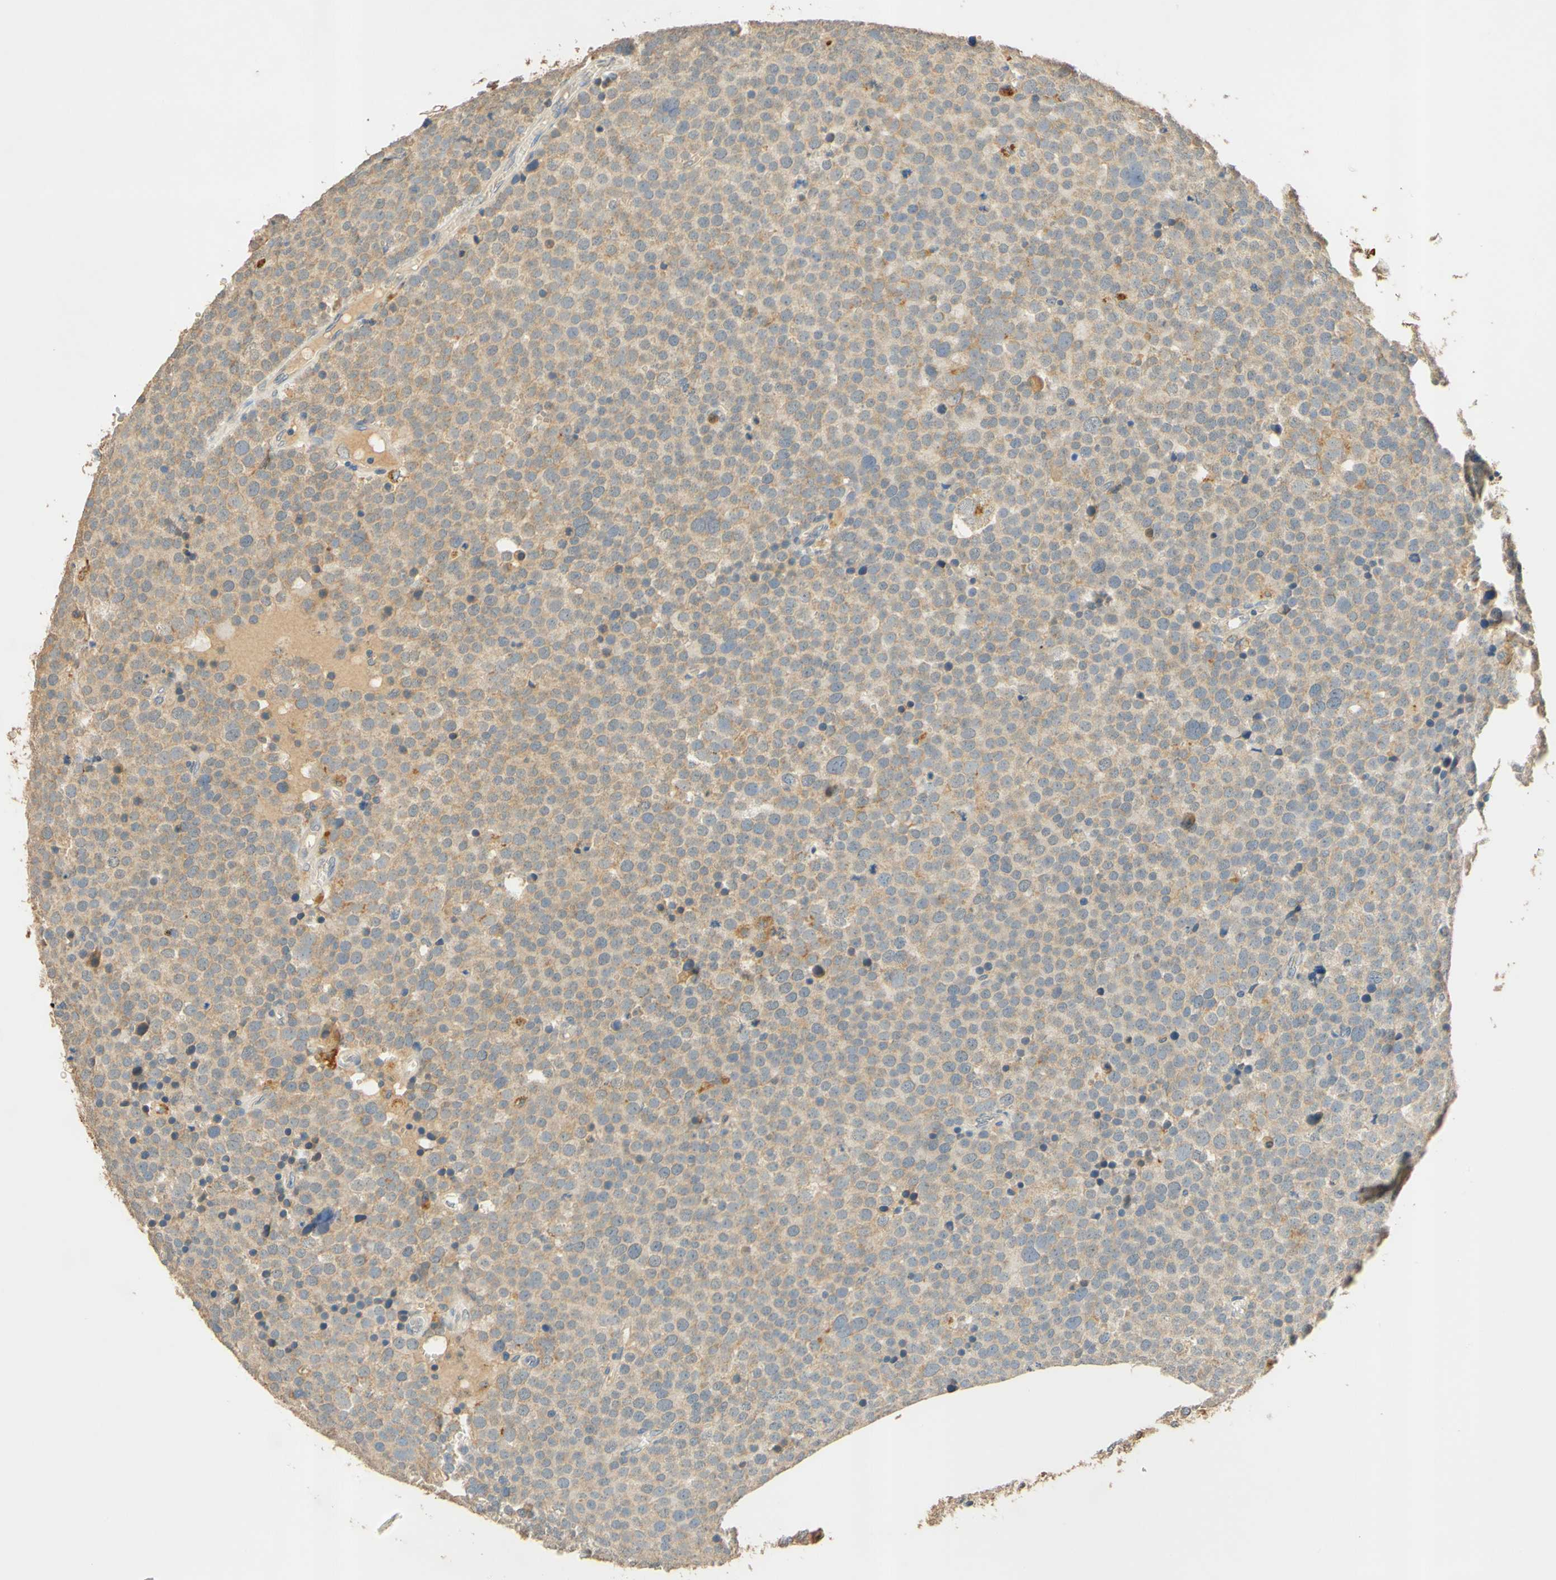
{"staining": {"intensity": "weak", "quantity": ">75%", "location": "cytoplasmic/membranous"}, "tissue": "testis cancer", "cell_type": "Tumor cells", "image_type": "cancer", "snomed": [{"axis": "morphology", "description": "Seminoma, NOS"}, {"axis": "topography", "description": "Testis"}], "caption": "Immunohistochemistry histopathology image of human seminoma (testis) stained for a protein (brown), which displays low levels of weak cytoplasmic/membranous expression in approximately >75% of tumor cells.", "gene": "ENTREP2", "patient": {"sex": "male", "age": 71}}